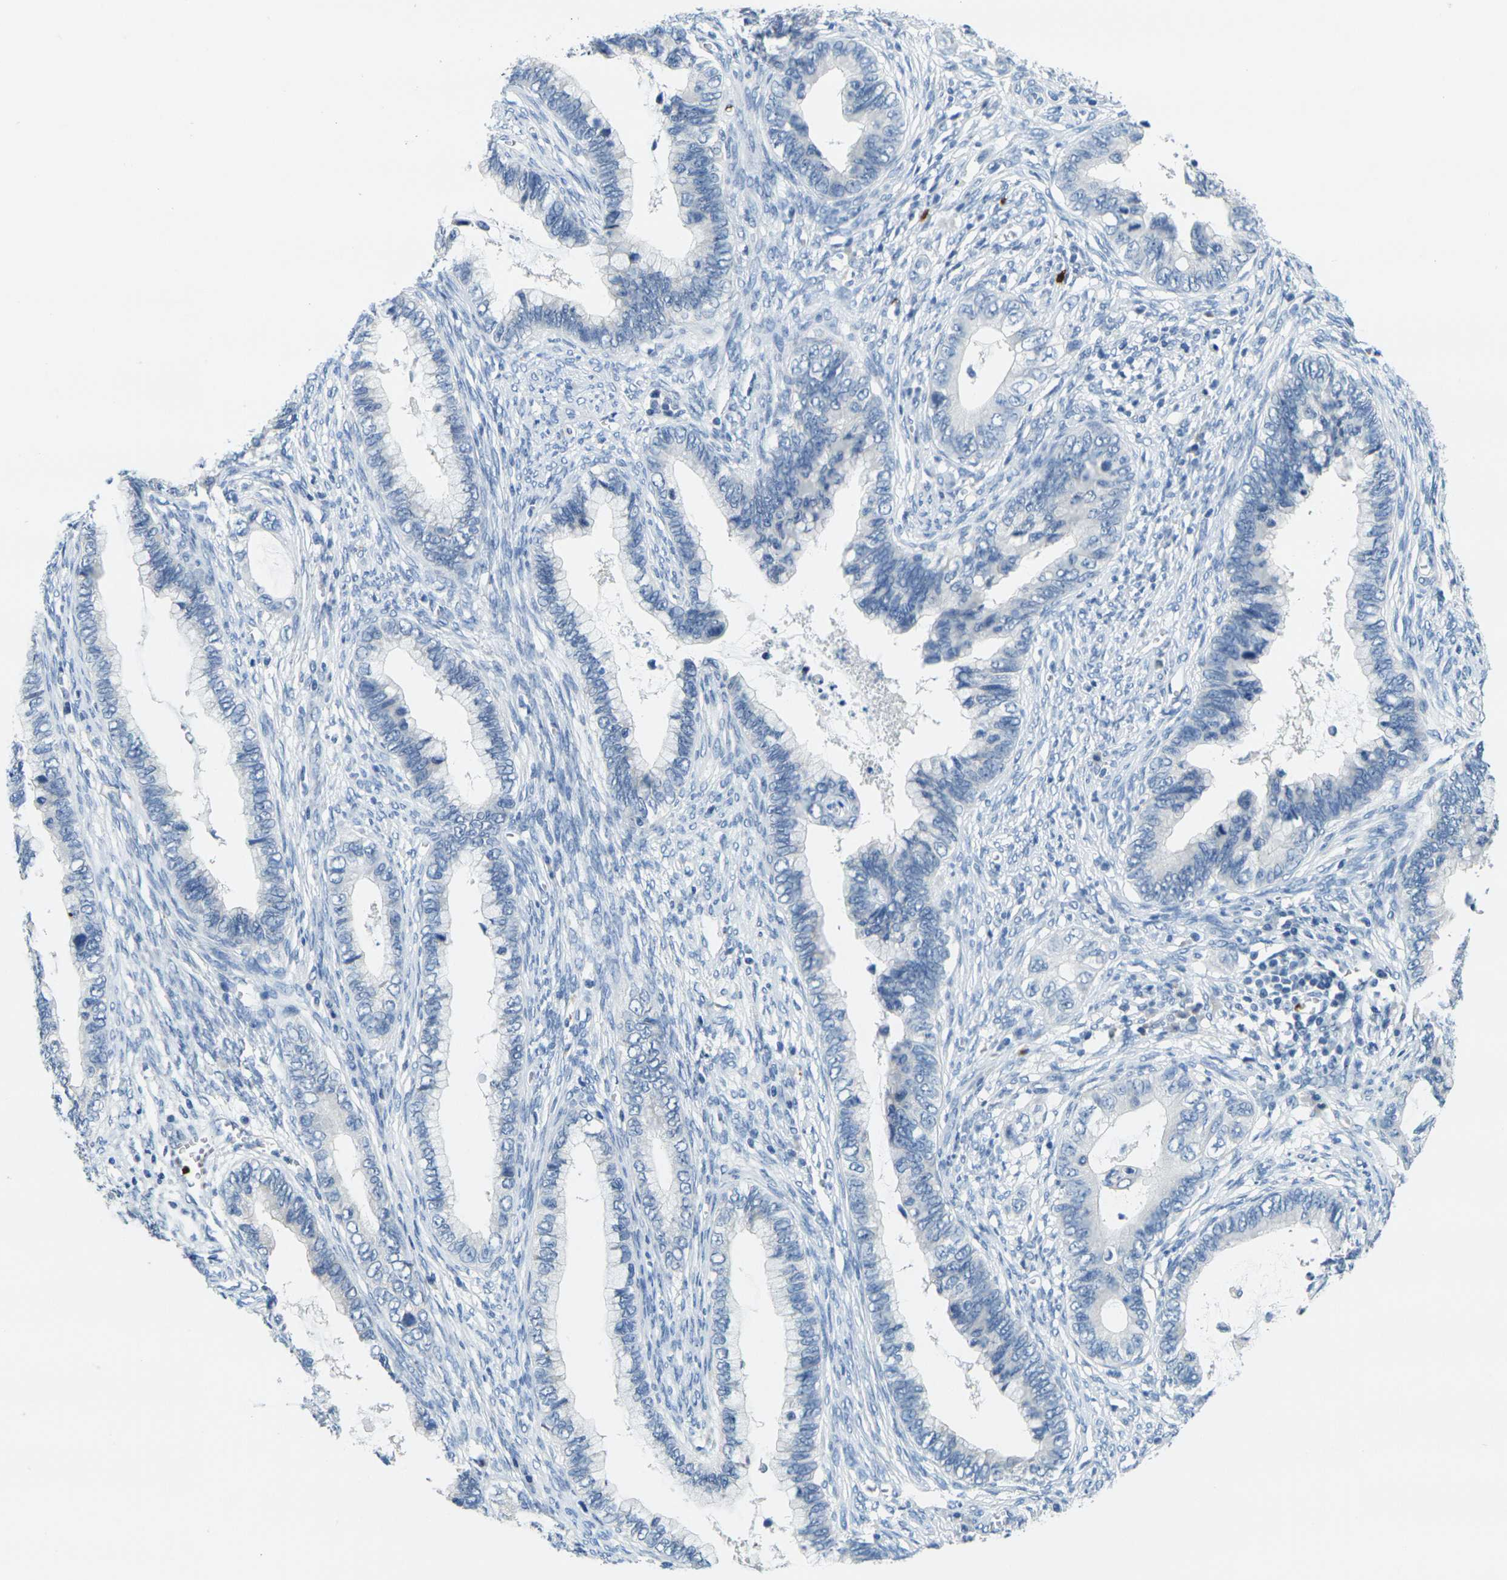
{"staining": {"intensity": "negative", "quantity": "none", "location": "none"}, "tissue": "cervical cancer", "cell_type": "Tumor cells", "image_type": "cancer", "snomed": [{"axis": "morphology", "description": "Adenocarcinoma, NOS"}, {"axis": "topography", "description": "Cervix"}], "caption": "A high-resolution photomicrograph shows IHC staining of cervical cancer (adenocarcinoma), which shows no significant staining in tumor cells.", "gene": "GPR15", "patient": {"sex": "female", "age": 44}}